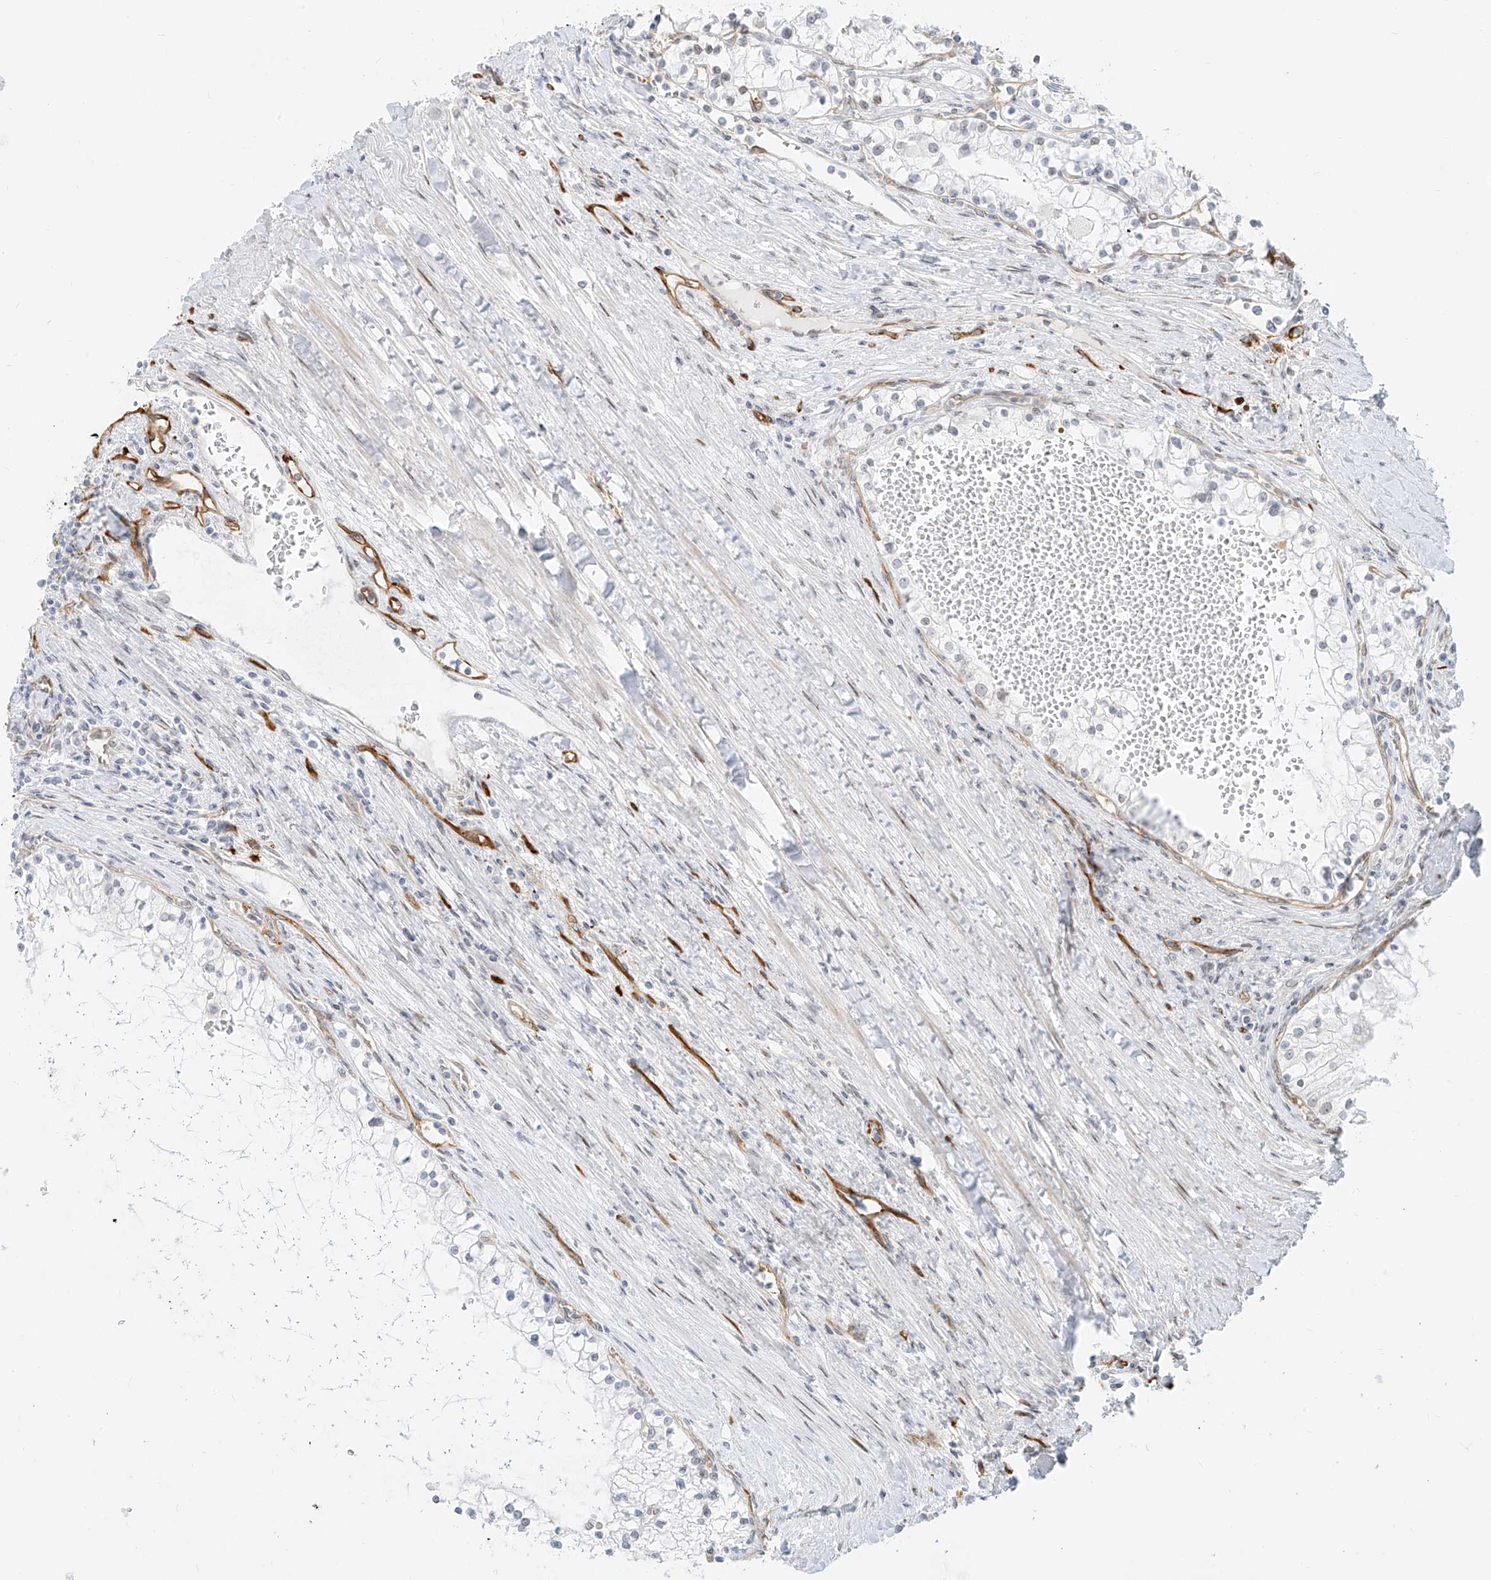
{"staining": {"intensity": "negative", "quantity": "none", "location": "none"}, "tissue": "renal cancer", "cell_type": "Tumor cells", "image_type": "cancer", "snomed": [{"axis": "morphology", "description": "Normal tissue, NOS"}, {"axis": "morphology", "description": "Adenocarcinoma, NOS"}, {"axis": "topography", "description": "Kidney"}], "caption": "Immunohistochemistry of renal cancer reveals no staining in tumor cells.", "gene": "NHSL1", "patient": {"sex": "male", "age": 68}}